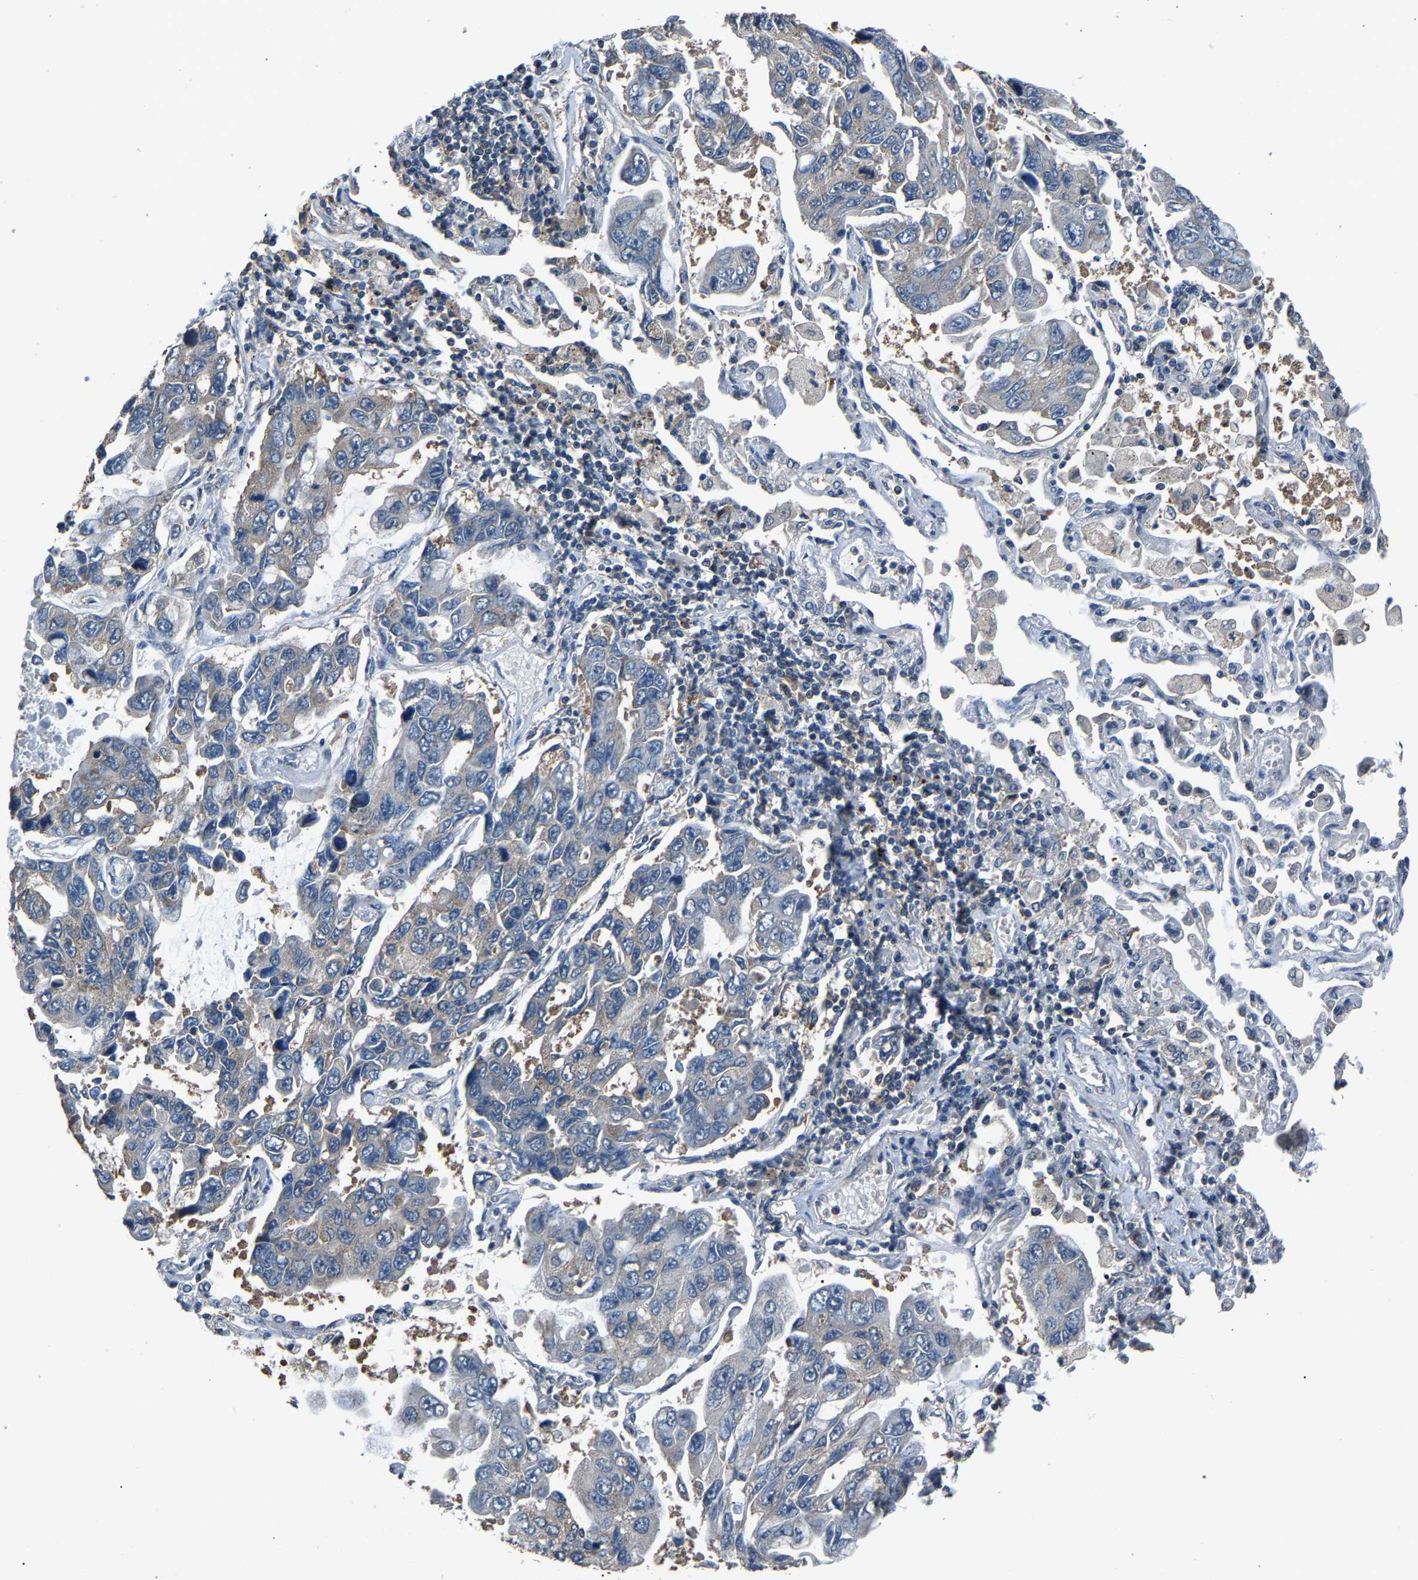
{"staining": {"intensity": "weak", "quantity": "<25%", "location": "cytoplasmic/membranous"}, "tissue": "lung cancer", "cell_type": "Tumor cells", "image_type": "cancer", "snomed": [{"axis": "morphology", "description": "Adenocarcinoma, NOS"}, {"axis": "topography", "description": "Lung"}], "caption": "Tumor cells are negative for protein expression in human lung cancer. (DAB IHC with hematoxylin counter stain).", "gene": "ABCC9", "patient": {"sex": "male", "age": 64}}